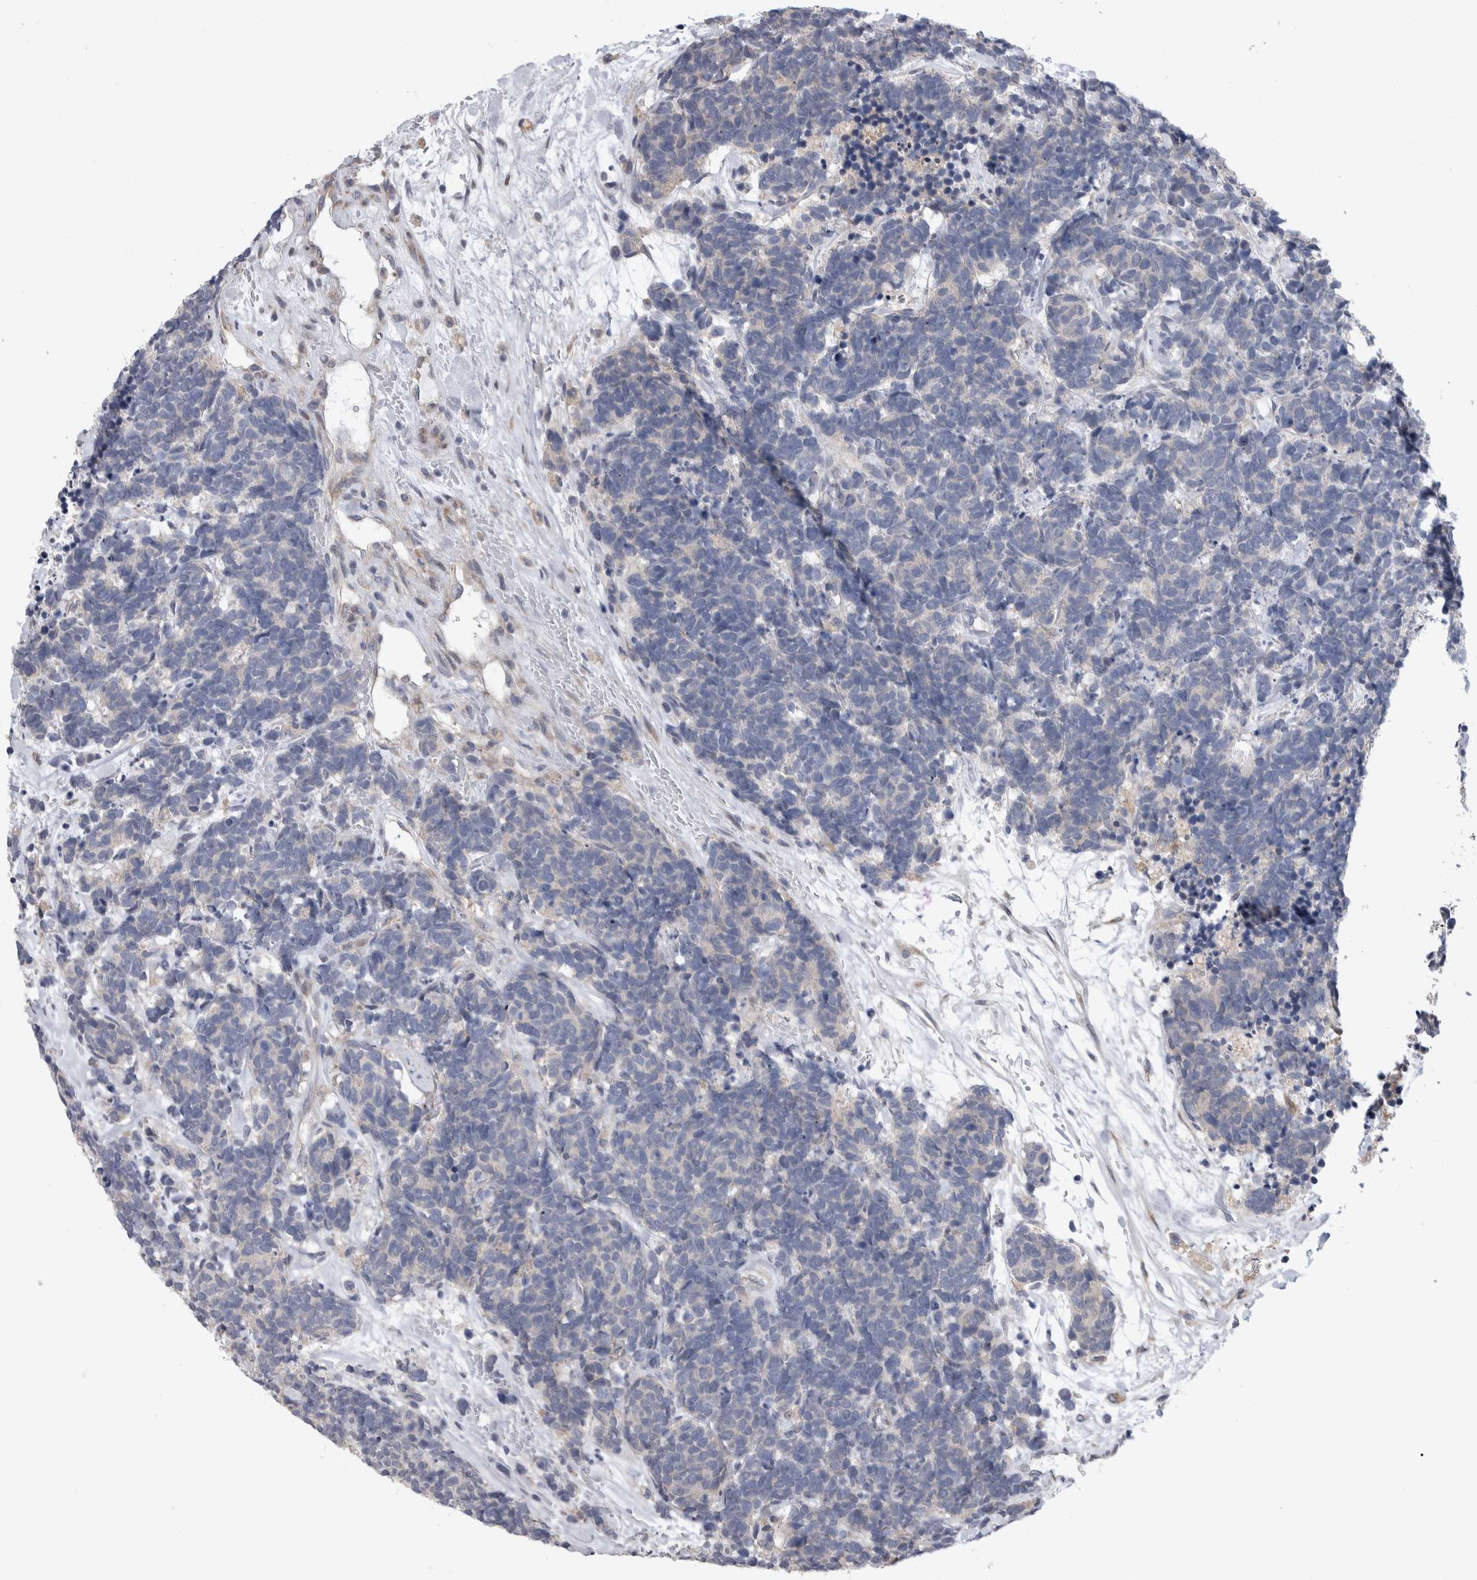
{"staining": {"intensity": "negative", "quantity": "none", "location": "none"}, "tissue": "carcinoid", "cell_type": "Tumor cells", "image_type": "cancer", "snomed": [{"axis": "morphology", "description": "Carcinoma, NOS"}, {"axis": "morphology", "description": "Carcinoid, malignant, NOS"}, {"axis": "topography", "description": "Urinary bladder"}], "caption": "There is no significant positivity in tumor cells of carcinoma.", "gene": "IBTK", "patient": {"sex": "male", "age": 57}}